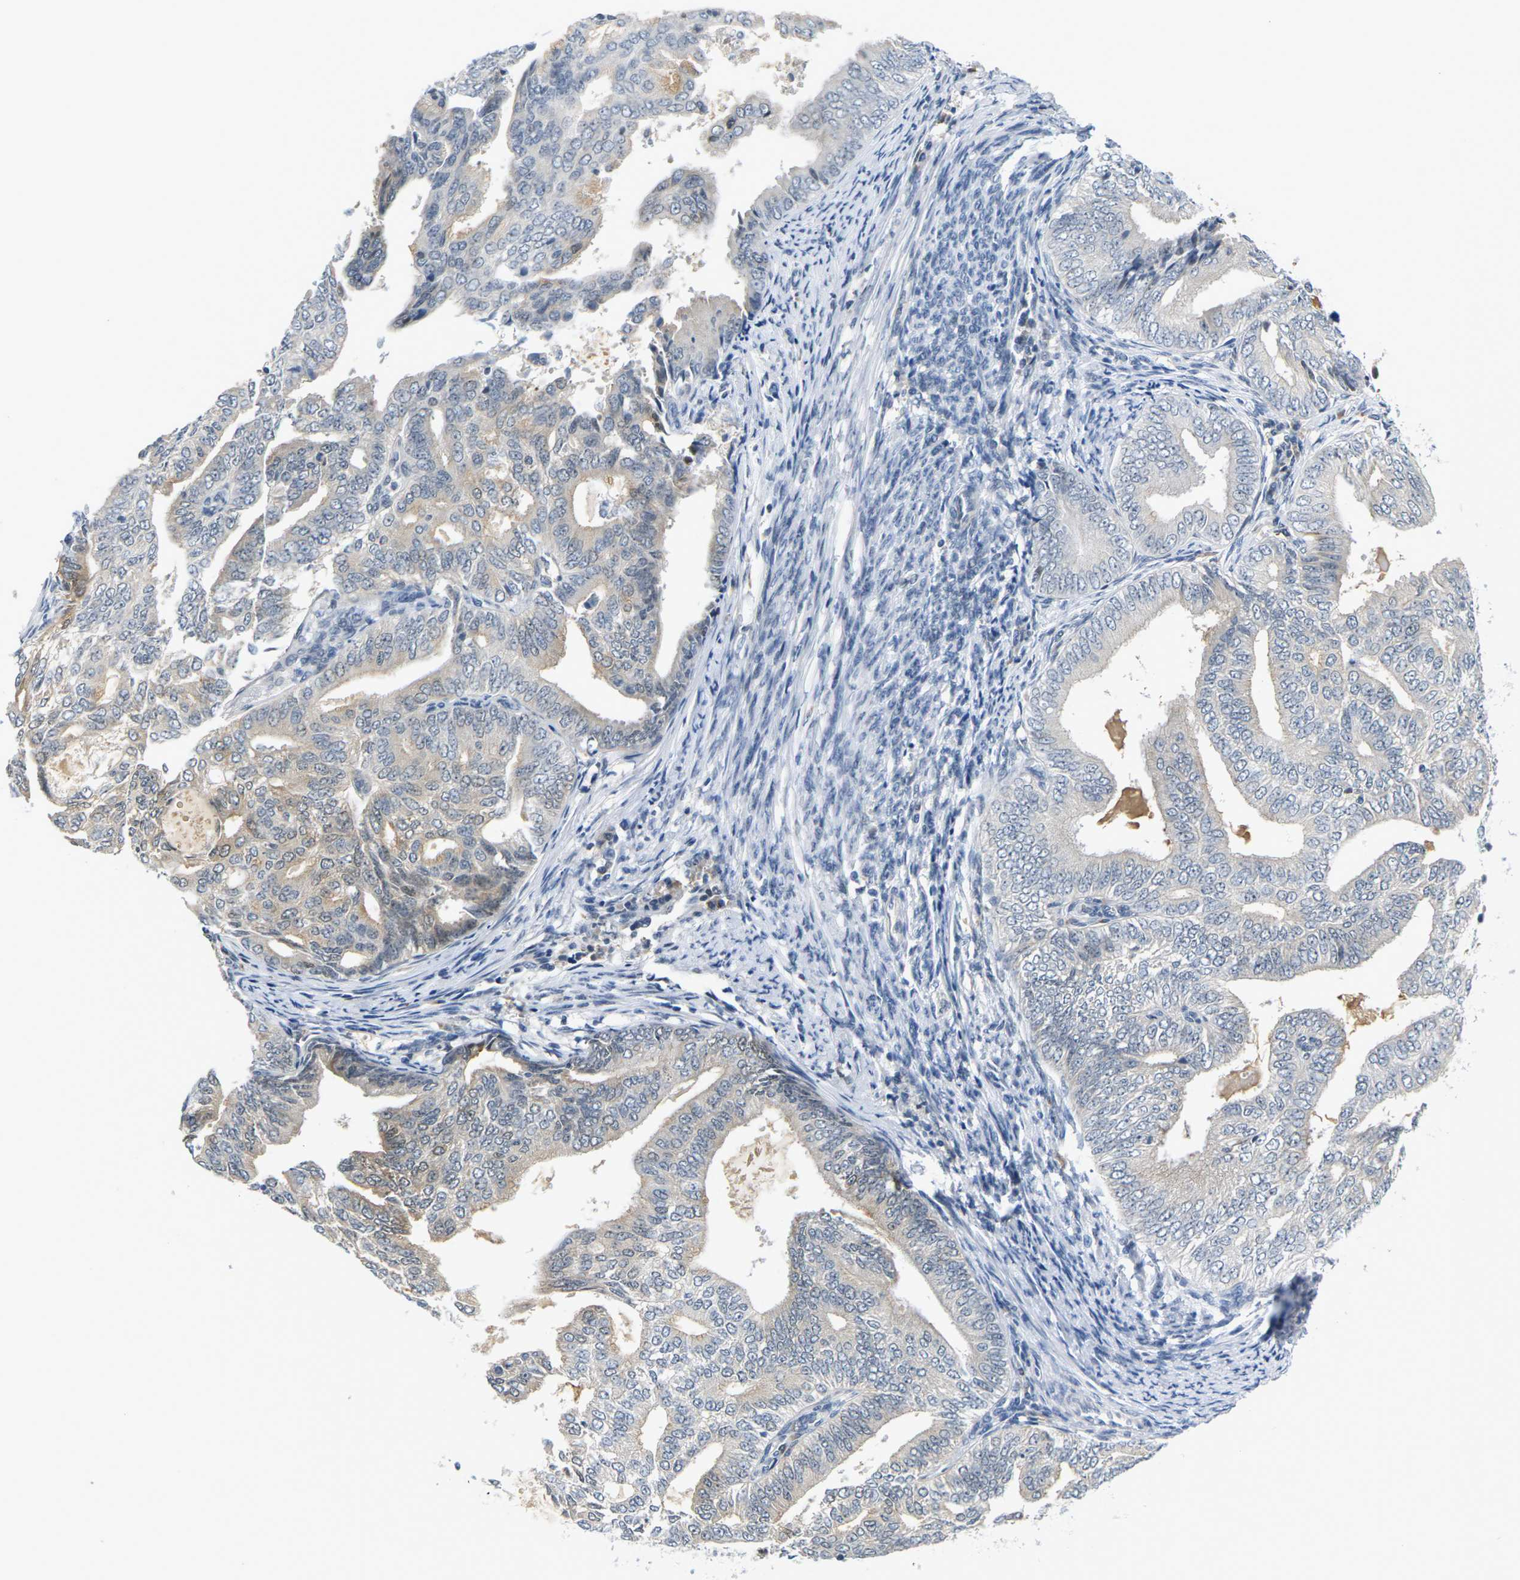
{"staining": {"intensity": "weak", "quantity": "25%-75%", "location": "cytoplasmic/membranous"}, "tissue": "endometrial cancer", "cell_type": "Tumor cells", "image_type": "cancer", "snomed": [{"axis": "morphology", "description": "Adenocarcinoma, NOS"}, {"axis": "topography", "description": "Endometrium"}], "caption": "Endometrial adenocarcinoma stained with a protein marker demonstrates weak staining in tumor cells.", "gene": "PKP2", "patient": {"sex": "female", "age": 58}}